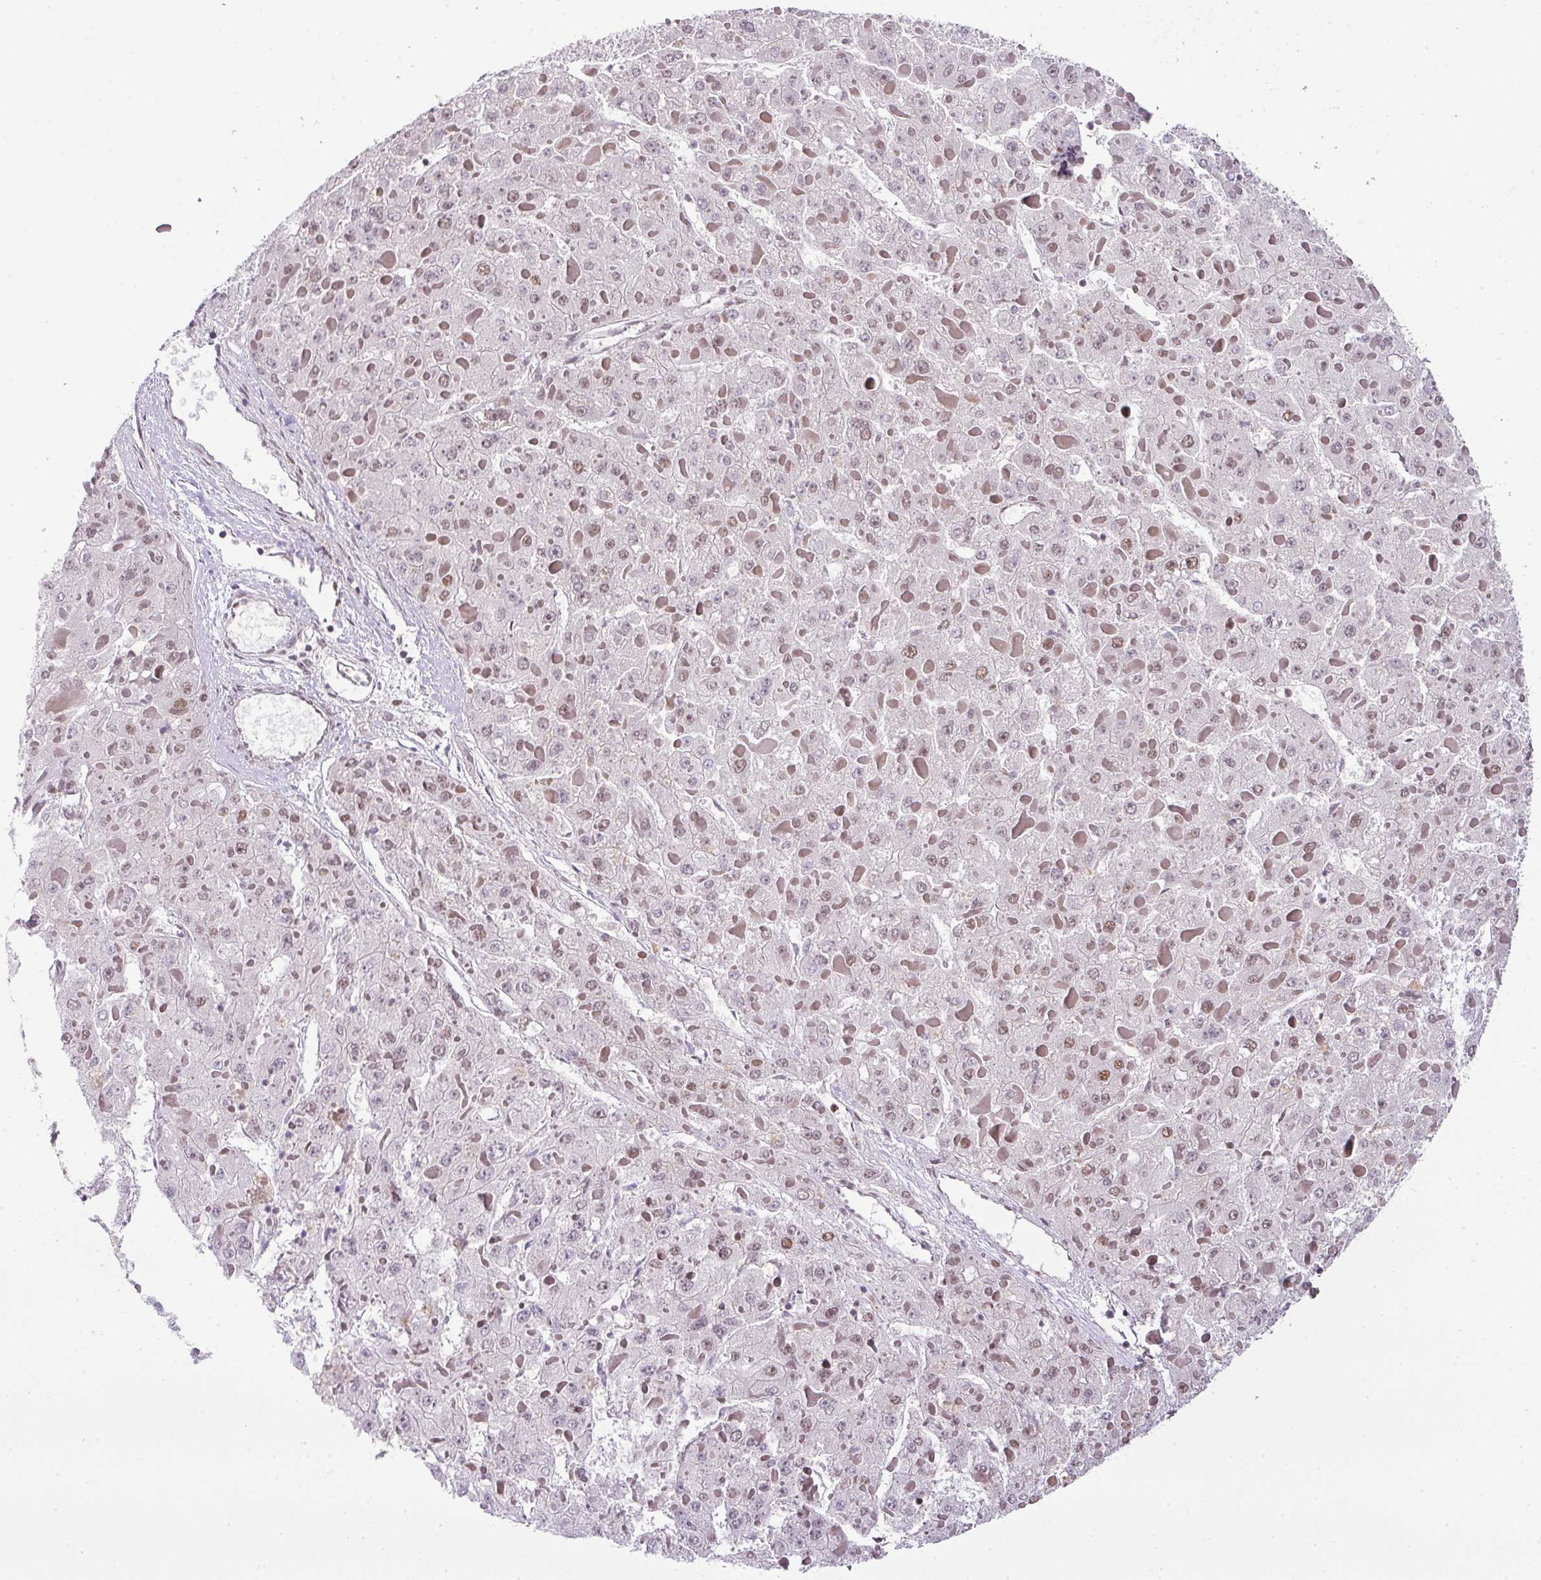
{"staining": {"intensity": "moderate", "quantity": "25%-75%", "location": "nuclear"}, "tissue": "liver cancer", "cell_type": "Tumor cells", "image_type": "cancer", "snomed": [{"axis": "morphology", "description": "Carcinoma, Hepatocellular, NOS"}, {"axis": "topography", "description": "Liver"}], "caption": "Immunohistochemistry (IHC) histopathology image of neoplastic tissue: liver cancer stained using immunohistochemistry shows medium levels of moderate protein expression localized specifically in the nuclear of tumor cells, appearing as a nuclear brown color.", "gene": "PGAP4", "patient": {"sex": "female", "age": 73}}